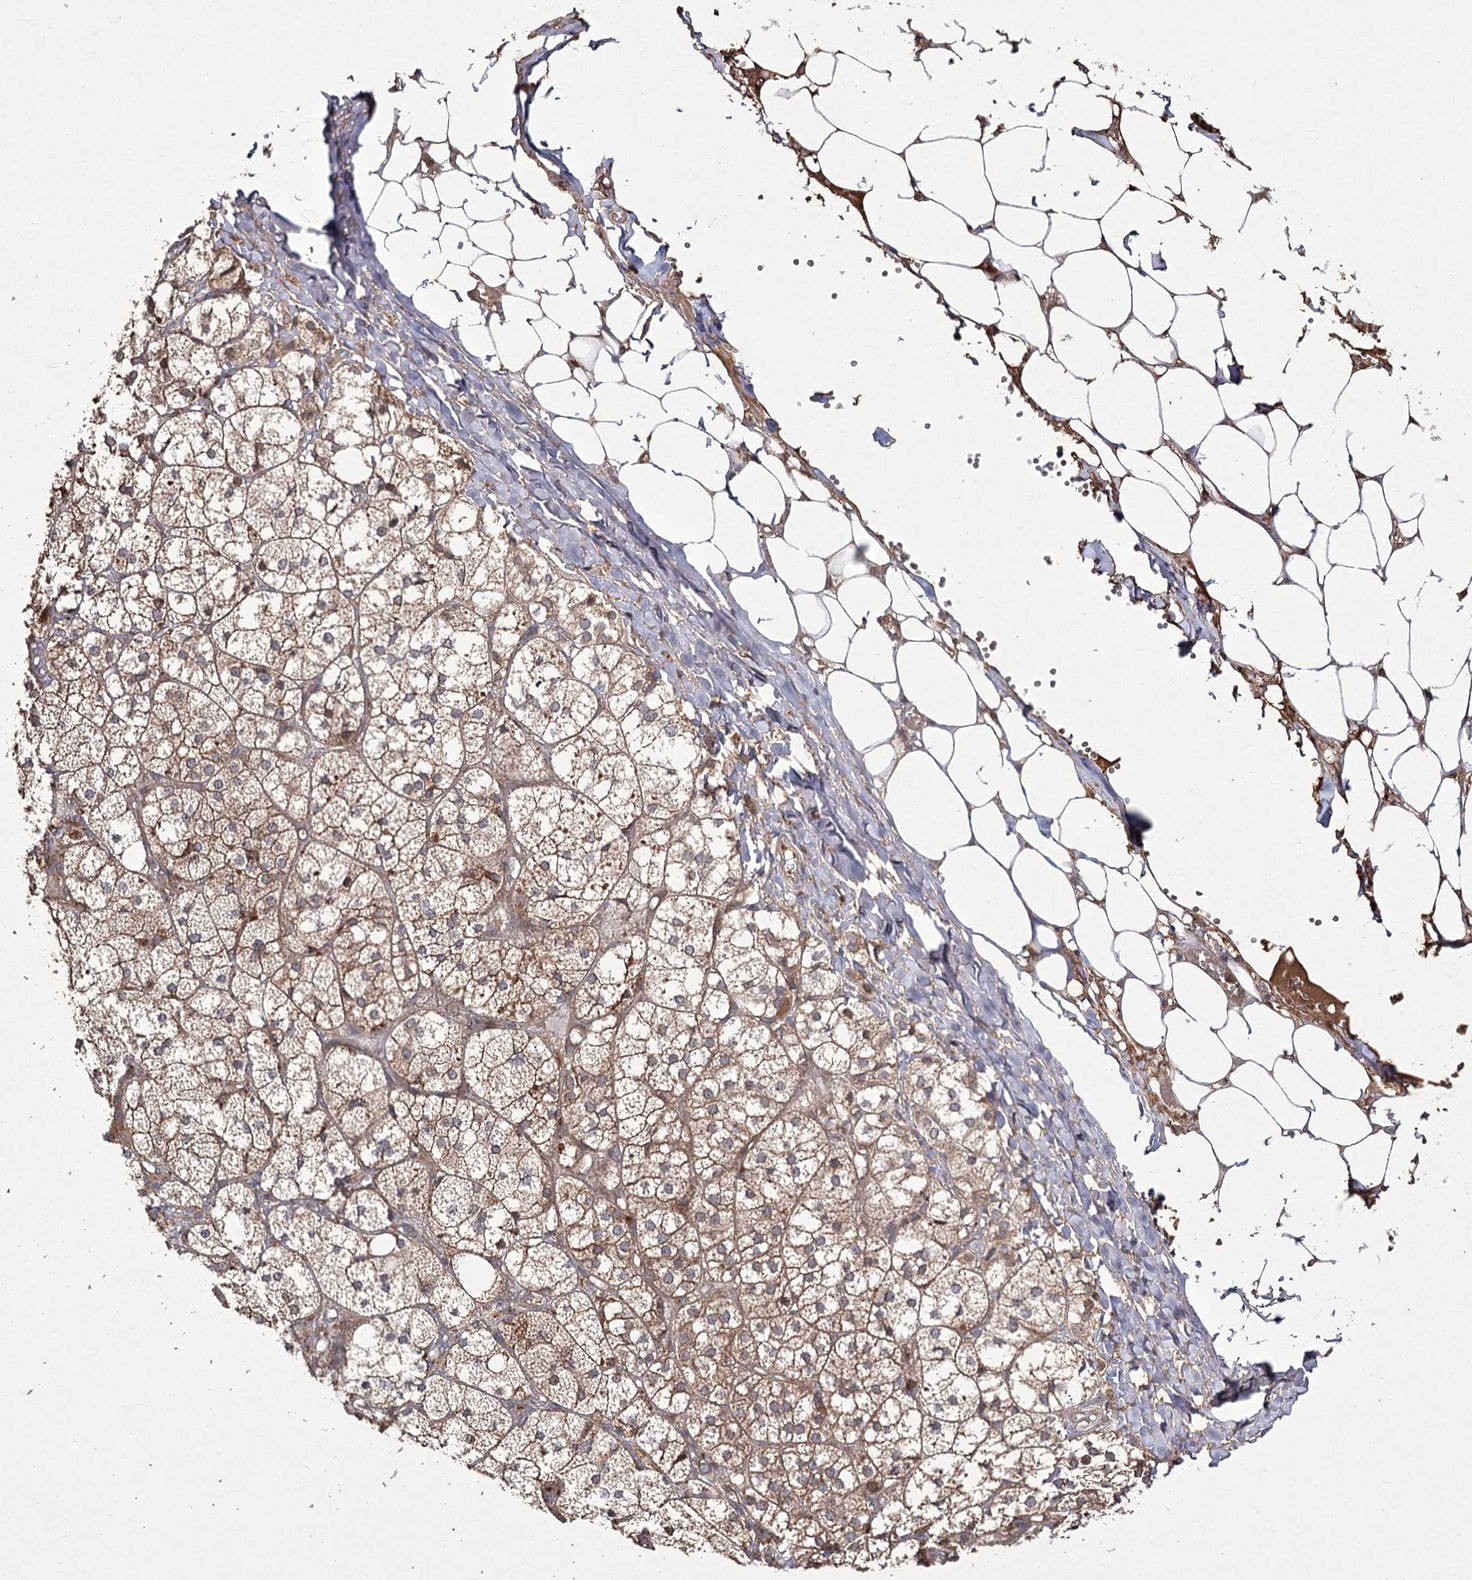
{"staining": {"intensity": "moderate", "quantity": ">75%", "location": "cytoplasmic/membranous,nuclear"}, "tissue": "adrenal gland", "cell_type": "Glandular cells", "image_type": "normal", "snomed": [{"axis": "morphology", "description": "Normal tissue, NOS"}, {"axis": "topography", "description": "Adrenal gland"}], "caption": "A medium amount of moderate cytoplasmic/membranous,nuclear positivity is seen in about >75% of glandular cells in unremarkable adrenal gland. The staining is performed using DAB (3,3'-diaminobenzidine) brown chromogen to label protein expression. The nuclei are counter-stained blue using hematoxylin.", "gene": "FANCL", "patient": {"sex": "female", "age": 61}}